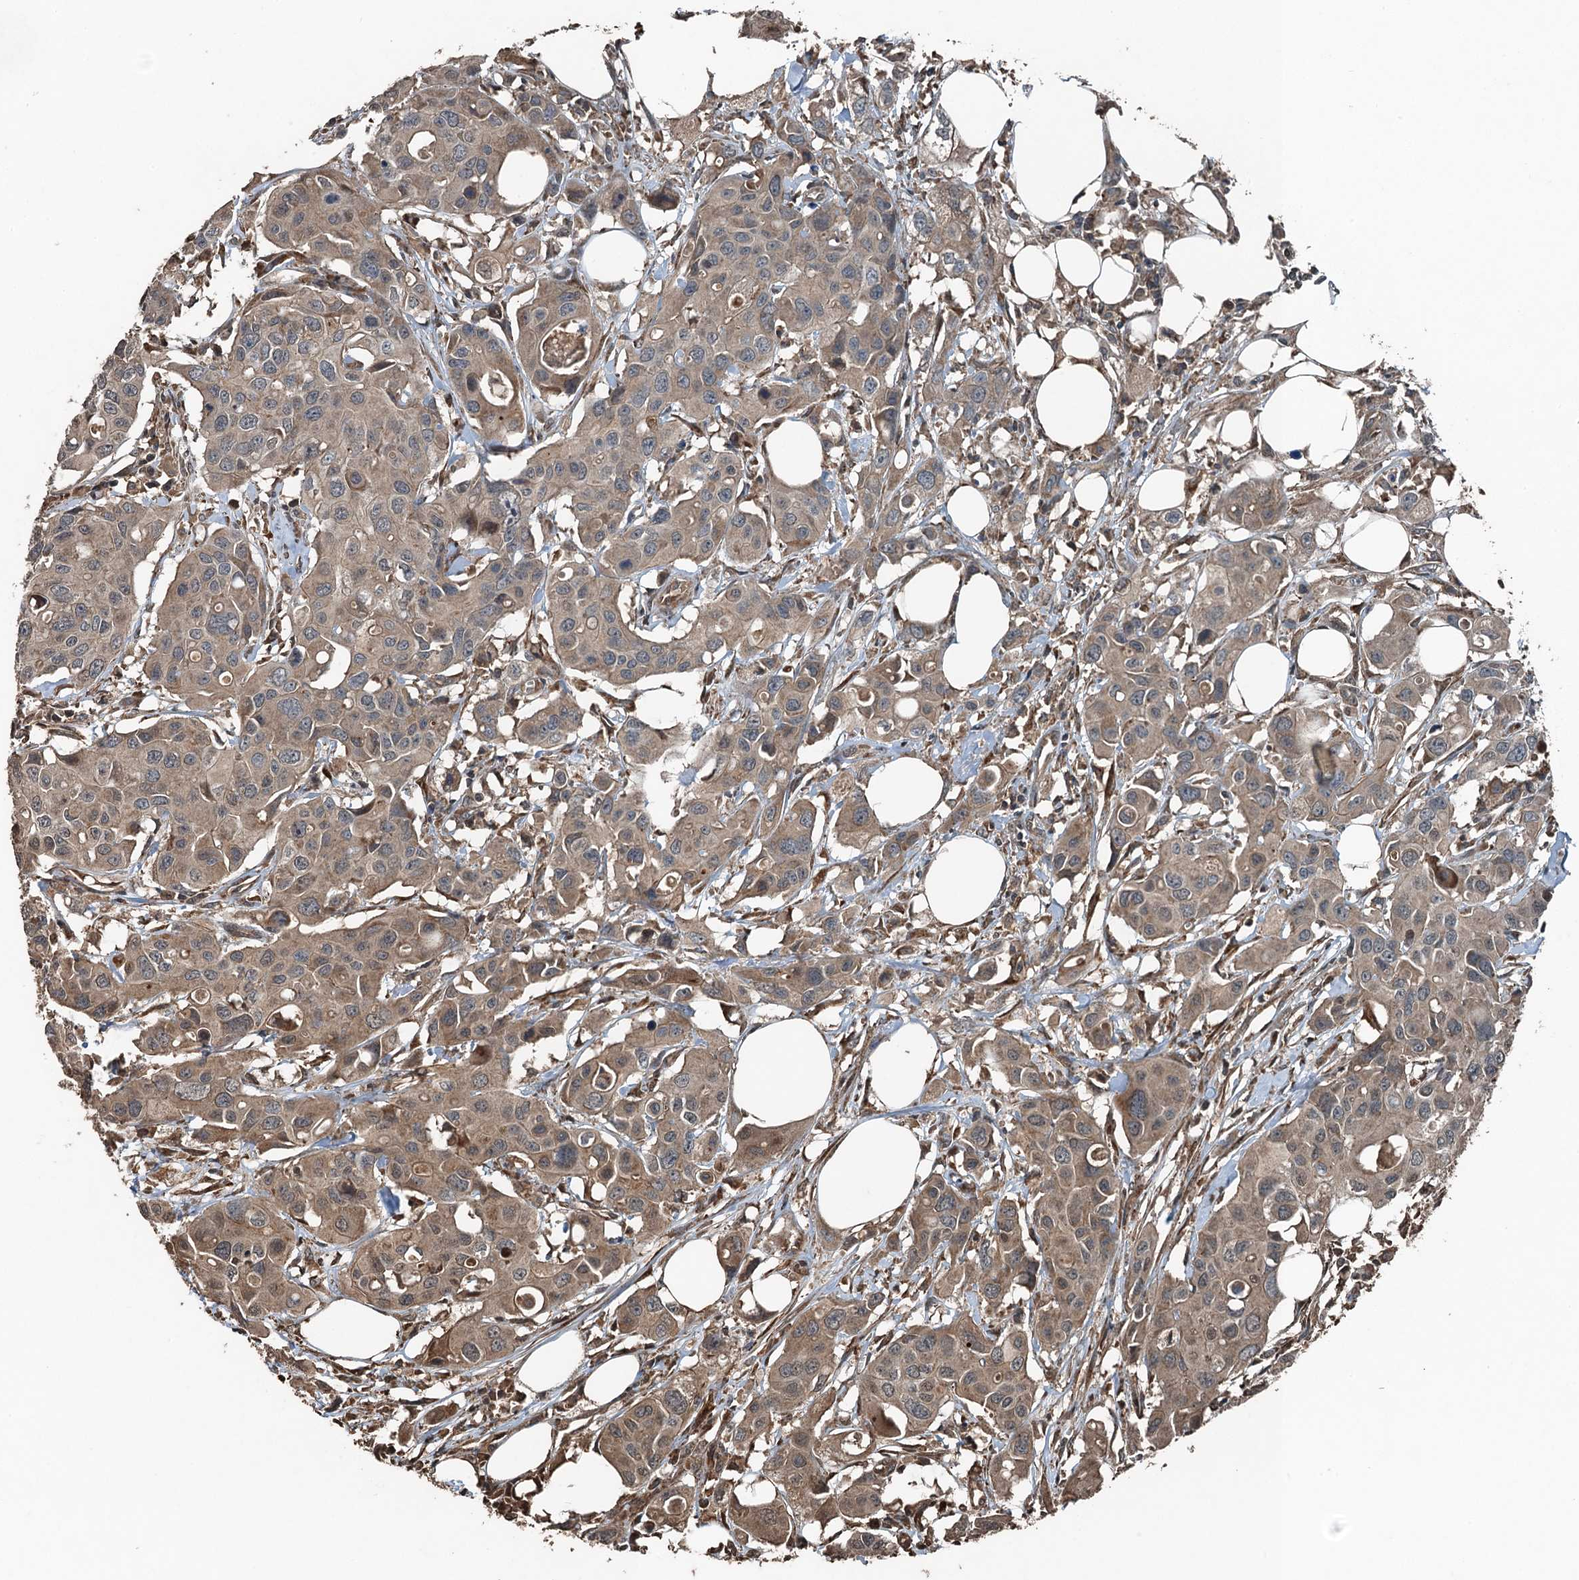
{"staining": {"intensity": "moderate", "quantity": ">75%", "location": "cytoplasmic/membranous,nuclear"}, "tissue": "colorectal cancer", "cell_type": "Tumor cells", "image_type": "cancer", "snomed": [{"axis": "morphology", "description": "Adenocarcinoma, NOS"}, {"axis": "topography", "description": "Colon"}], "caption": "There is medium levels of moderate cytoplasmic/membranous and nuclear staining in tumor cells of colorectal cancer (adenocarcinoma), as demonstrated by immunohistochemical staining (brown color).", "gene": "TCTN1", "patient": {"sex": "male", "age": 77}}